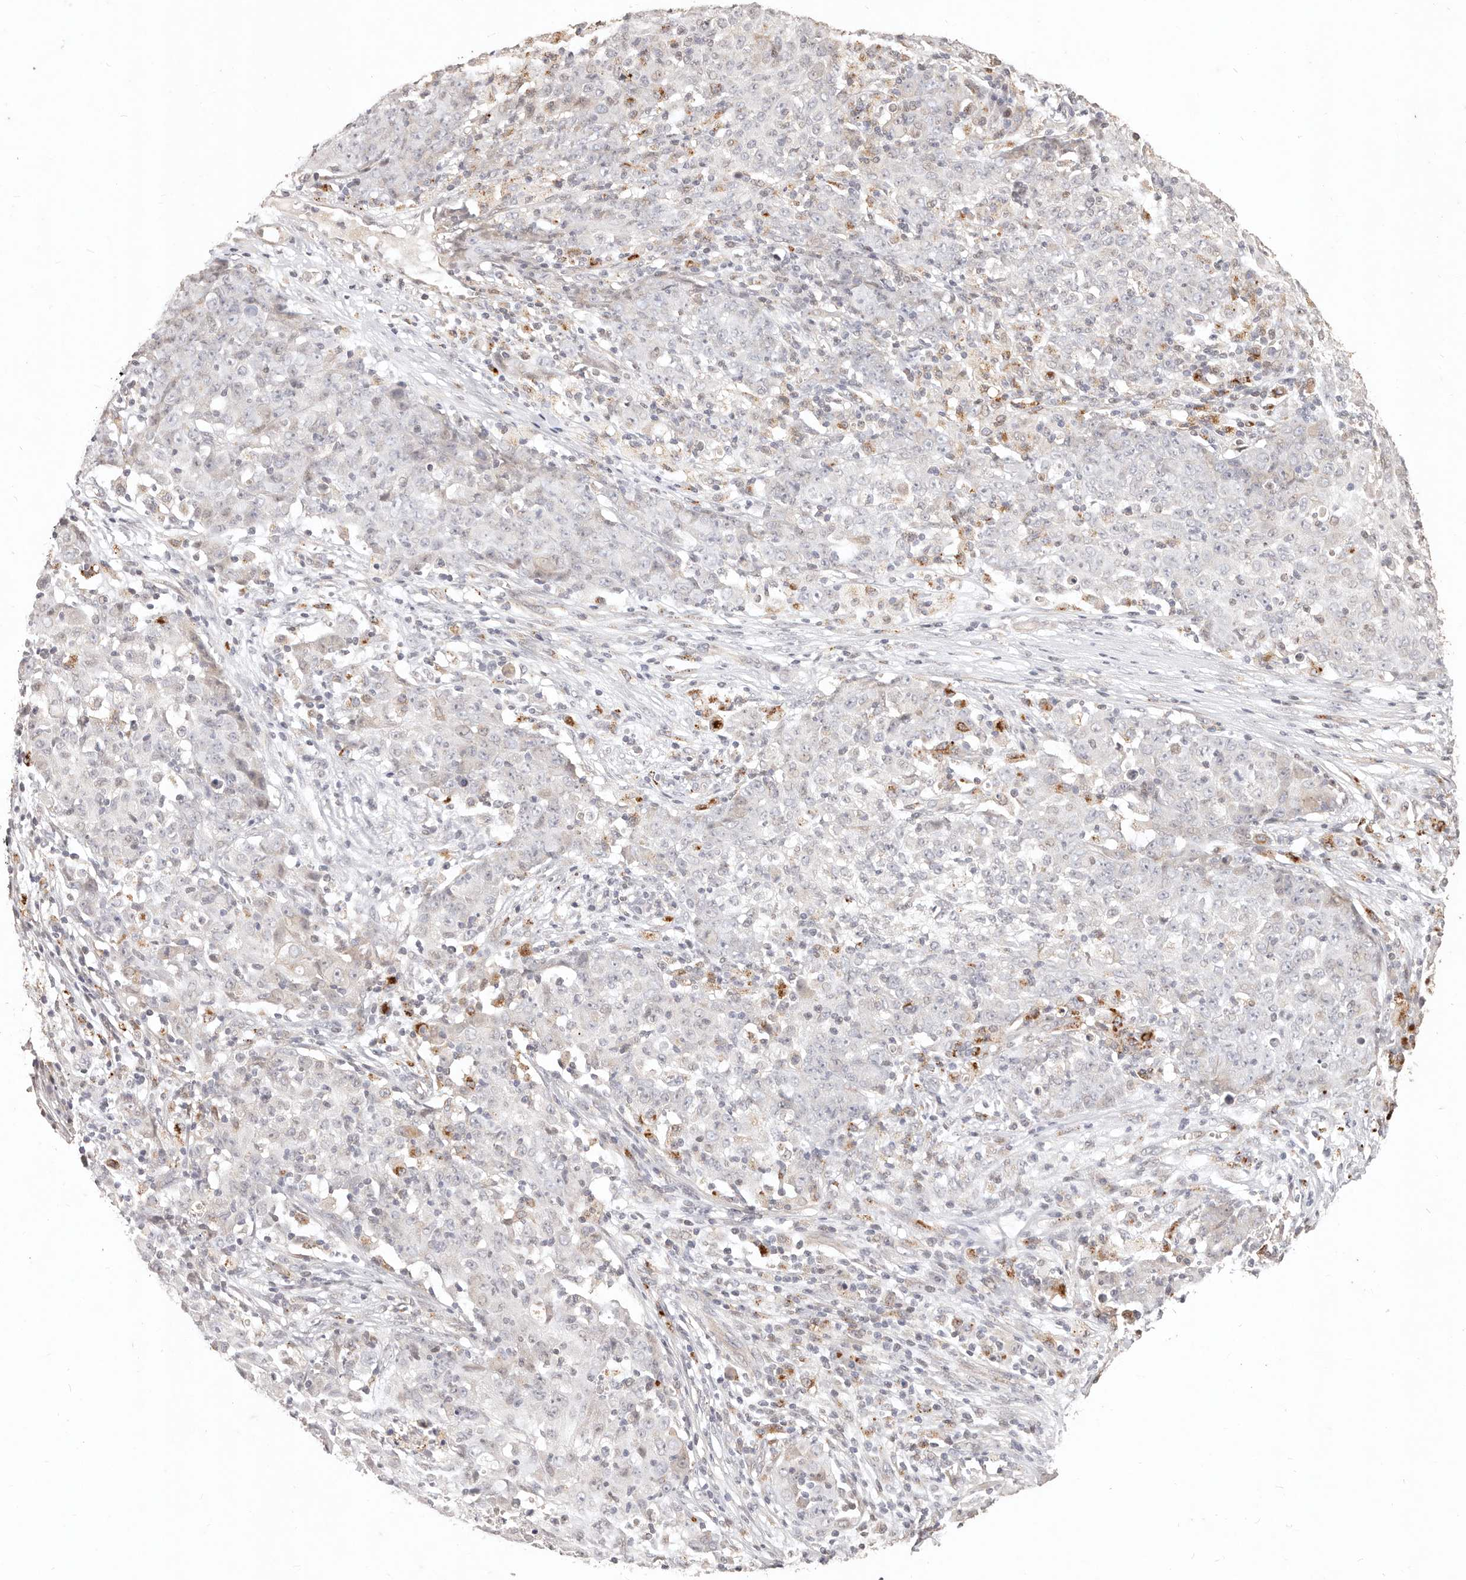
{"staining": {"intensity": "negative", "quantity": "none", "location": "none"}, "tissue": "ovarian cancer", "cell_type": "Tumor cells", "image_type": "cancer", "snomed": [{"axis": "morphology", "description": "Carcinoma, endometroid"}, {"axis": "topography", "description": "Ovary"}], "caption": "The immunohistochemistry histopathology image has no significant expression in tumor cells of endometroid carcinoma (ovarian) tissue.", "gene": "KIF9", "patient": {"sex": "female", "age": 42}}